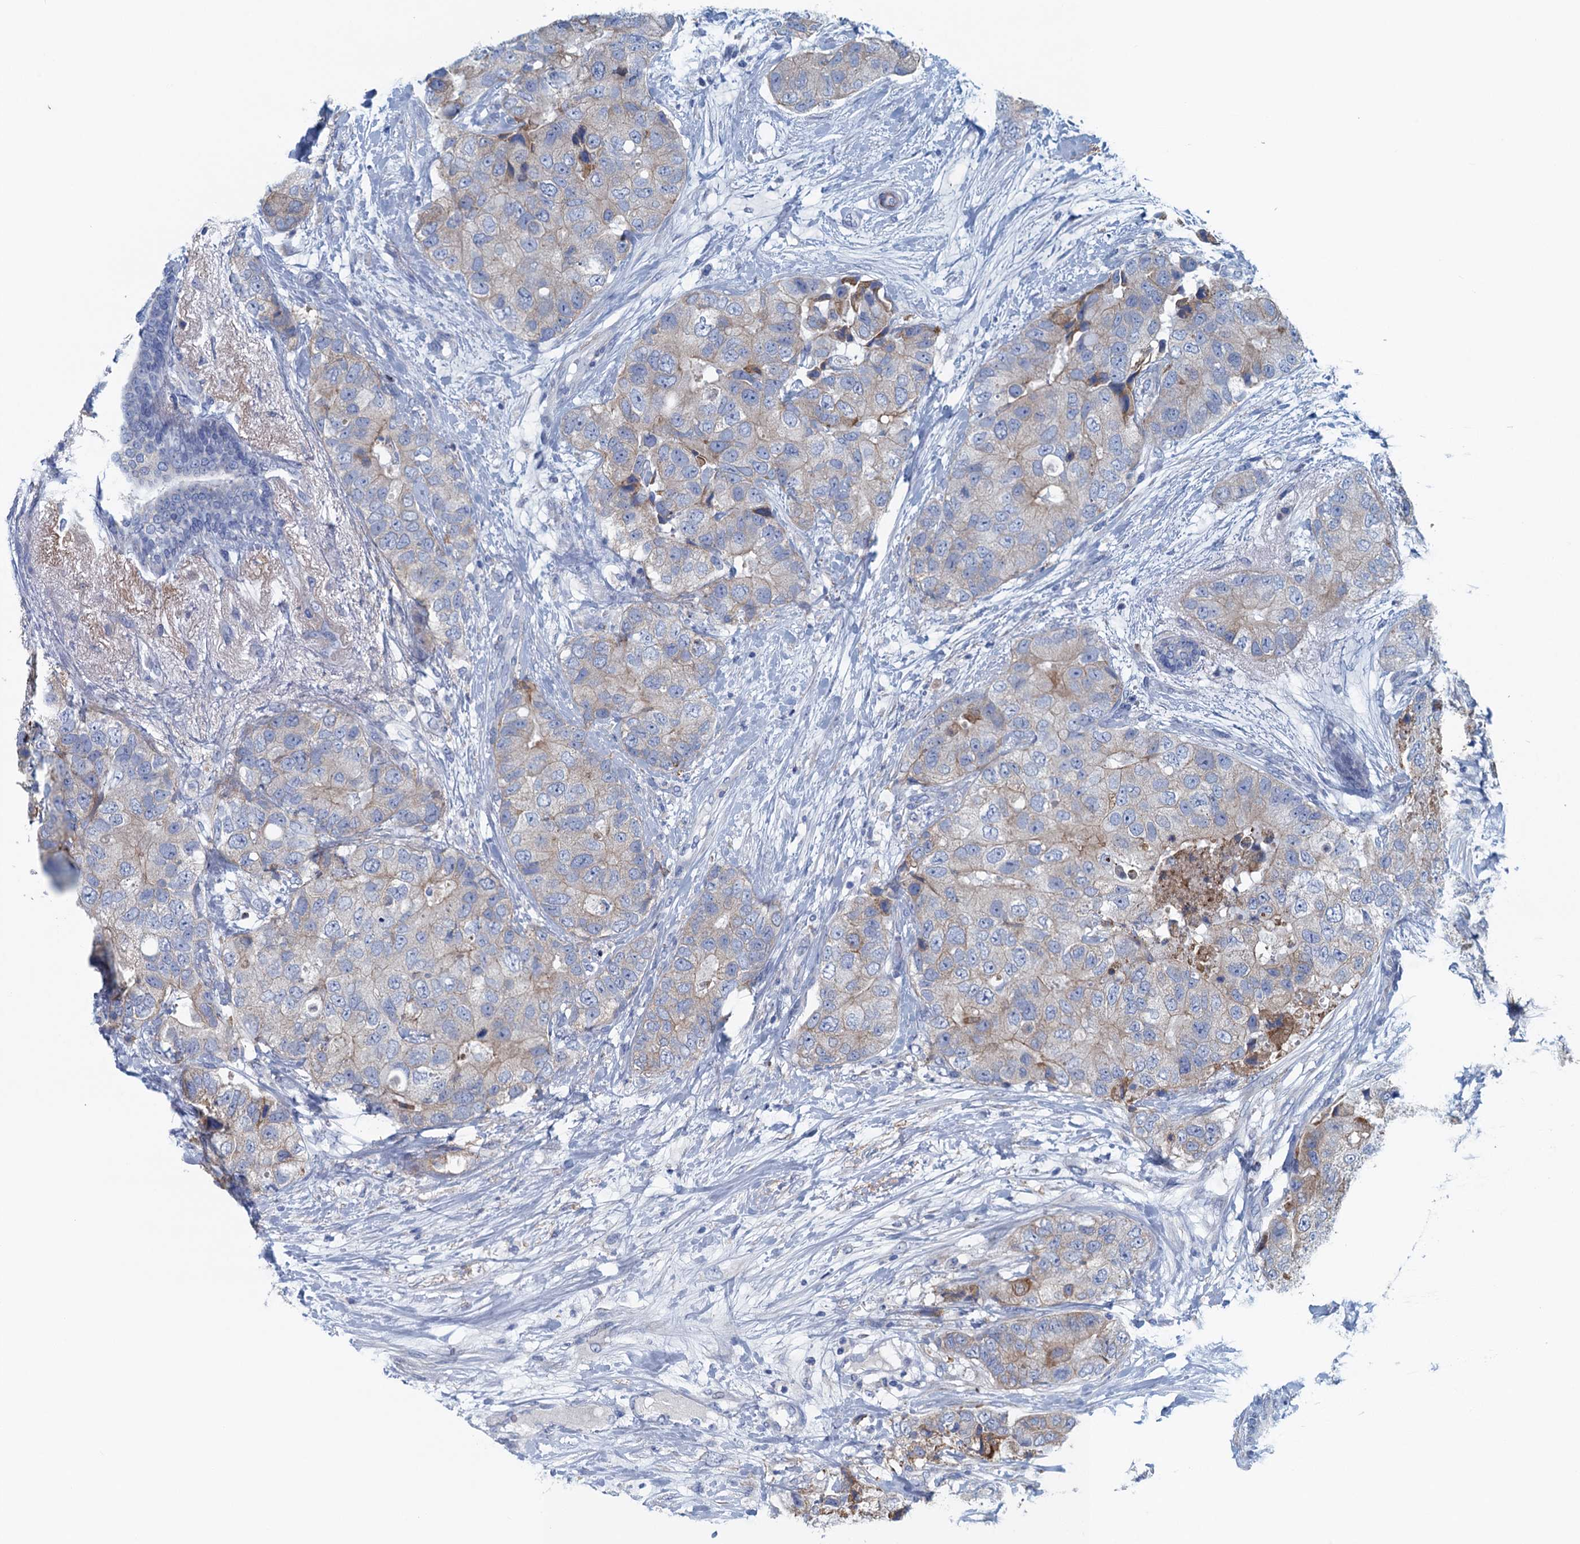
{"staining": {"intensity": "weak", "quantity": "<25%", "location": "cytoplasmic/membranous"}, "tissue": "breast cancer", "cell_type": "Tumor cells", "image_type": "cancer", "snomed": [{"axis": "morphology", "description": "Duct carcinoma"}, {"axis": "topography", "description": "Breast"}], "caption": "A high-resolution micrograph shows immunohistochemistry staining of breast cancer (intraductal carcinoma), which exhibits no significant positivity in tumor cells. (DAB (3,3'-diaminobenzidine) immunohistochemistry (IHC) visualized using brightfield microscopy, high magnification).", "gene": "C10orf88", "patient": {"sex": "female", "age": 62}}